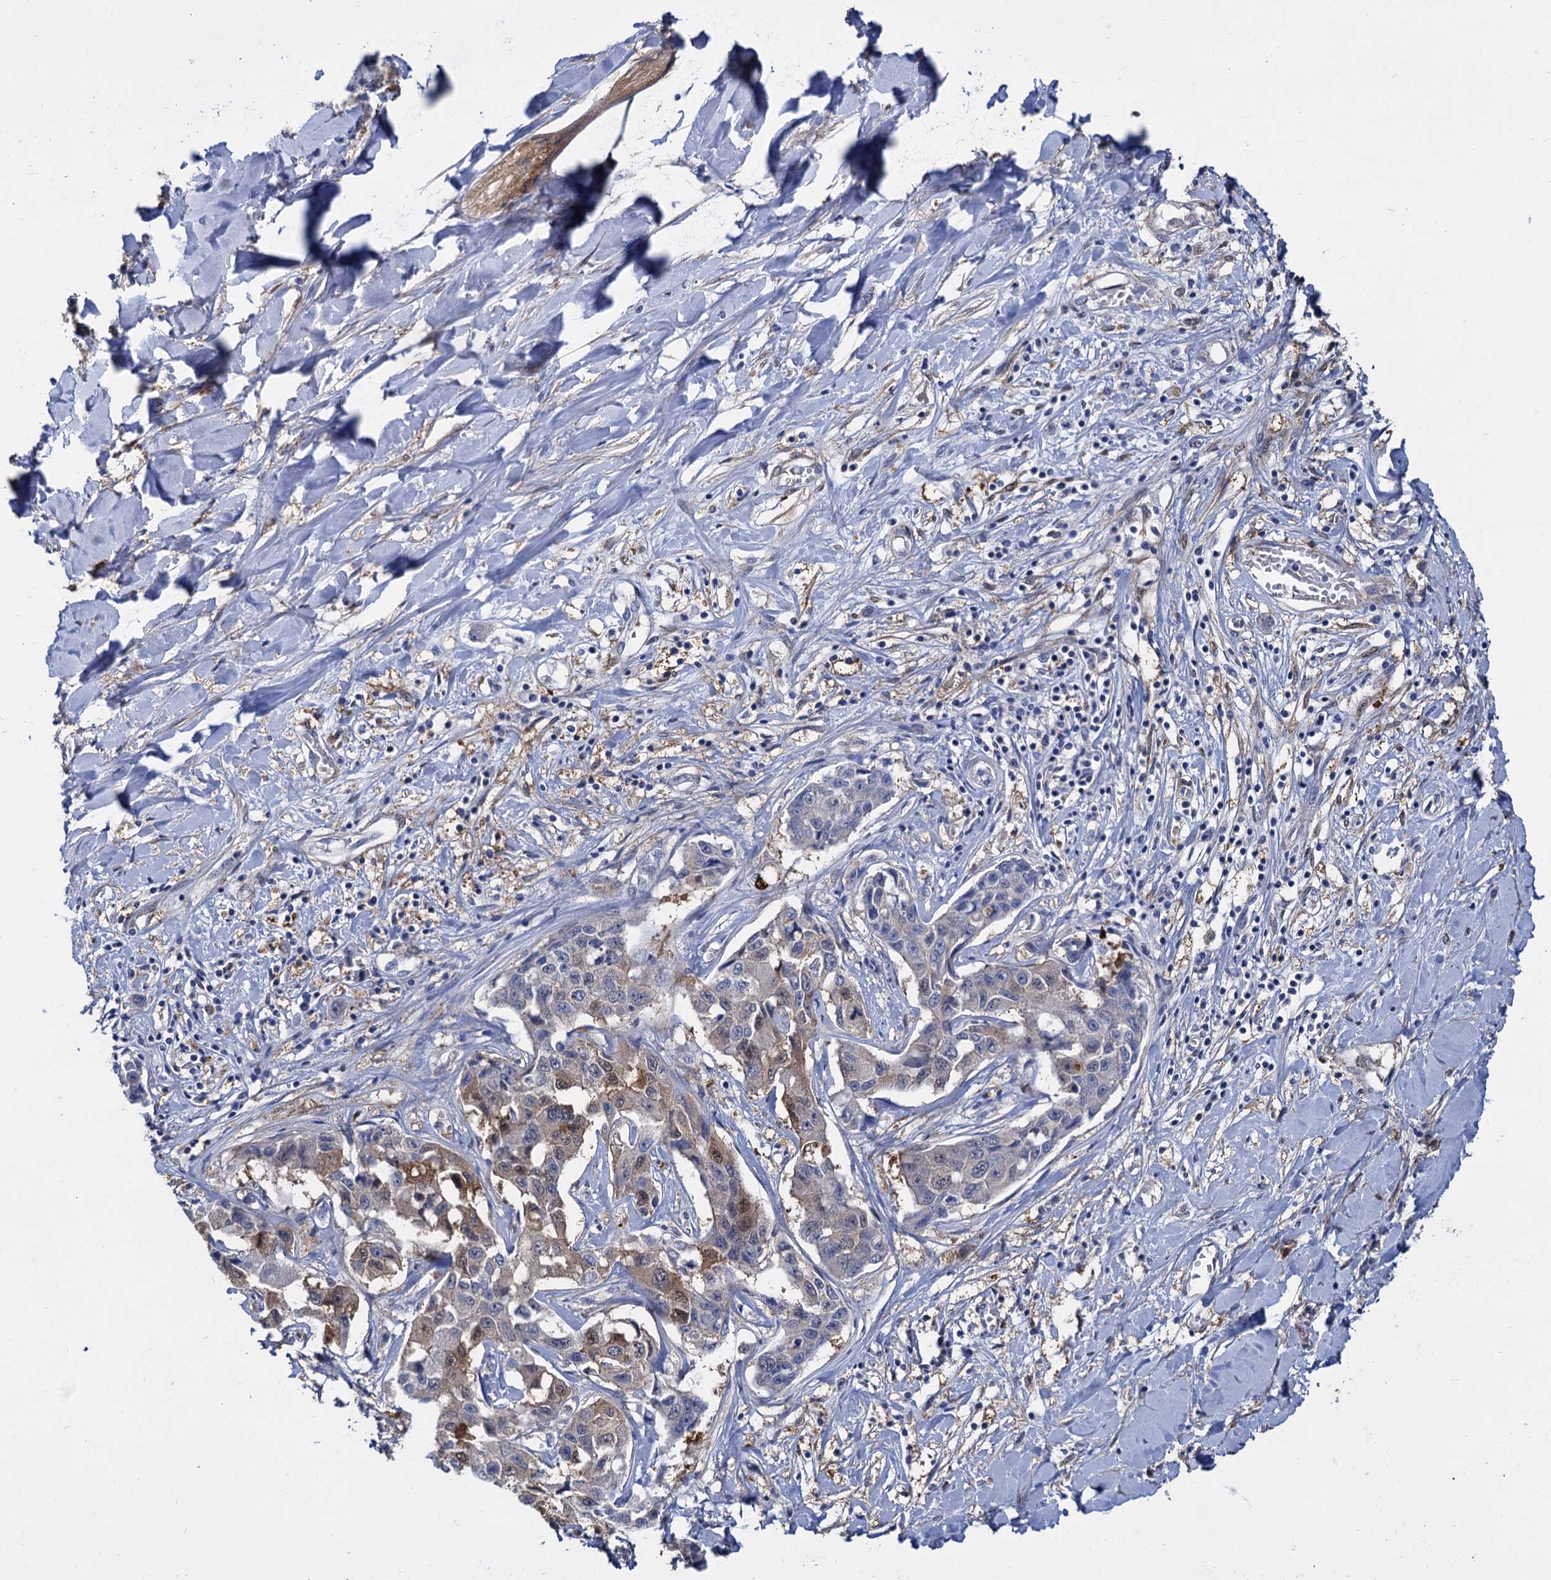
{"staining": {"intensity": "moderate", "quantity": "<25%", "location": "cytoplasmic/membranous"}, "tissue": "liver cancer", "cell_type": "Tumor cells", "image_type": "cancer", "snomed": [{"axis": "morphology", "description": "Cholangiocarcinoma"}, {"axis": "topography", "description": "Liver"}], "caption": "Immunohistochemistry (IHC) of cholangiocarcinoma (liver) displays low levels of moderate cytoplasmic/membranous positivity in approximately <25% of tumor cells.", "gene": "GSTM3", "patient": {"sex": "male", "age": 59}}